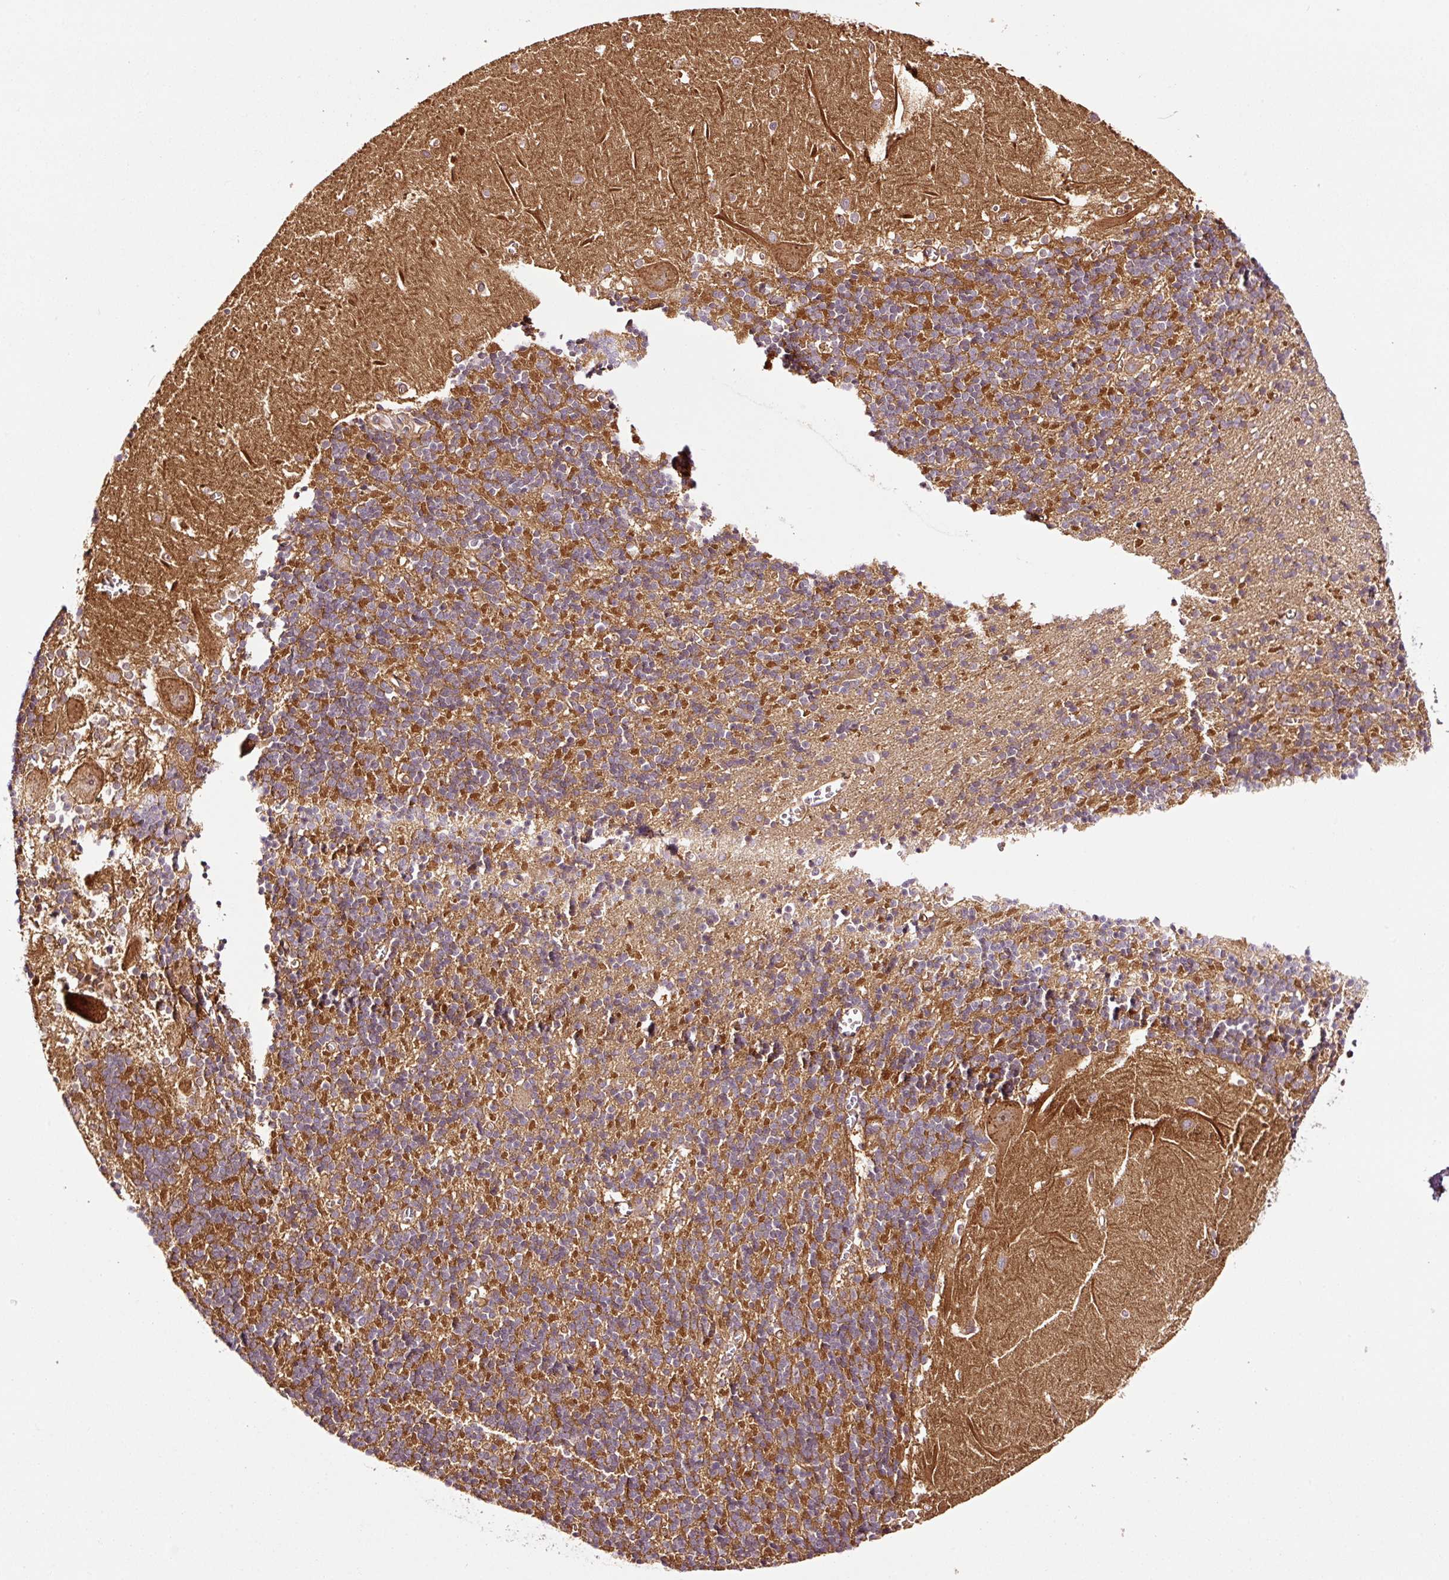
{"staining": {"intensity": "strong", "quantity": ">75%", "location": "cytoplasmic/membranous"}, "tissue": "cerebellum", "cell_type": "Cells in granular layer", "image_type": "normal", "snomed": [{"axis": "morphology", "description": "Normal tissue, NOS"}, {"axis": "topography", "description": "Cerebellum"}], "caption": "Cells in granular layer demonstrate high levels of strong cytoplasmic/membranous positivity in approximately >75% of cells in unremarkable cerebellum. Immunohistochemistry (ihc) stains the protein of interest in brown and the nuclei are stained blue.", "gene": "METAP1", "patient": {"sex": "male", "age": 37}}